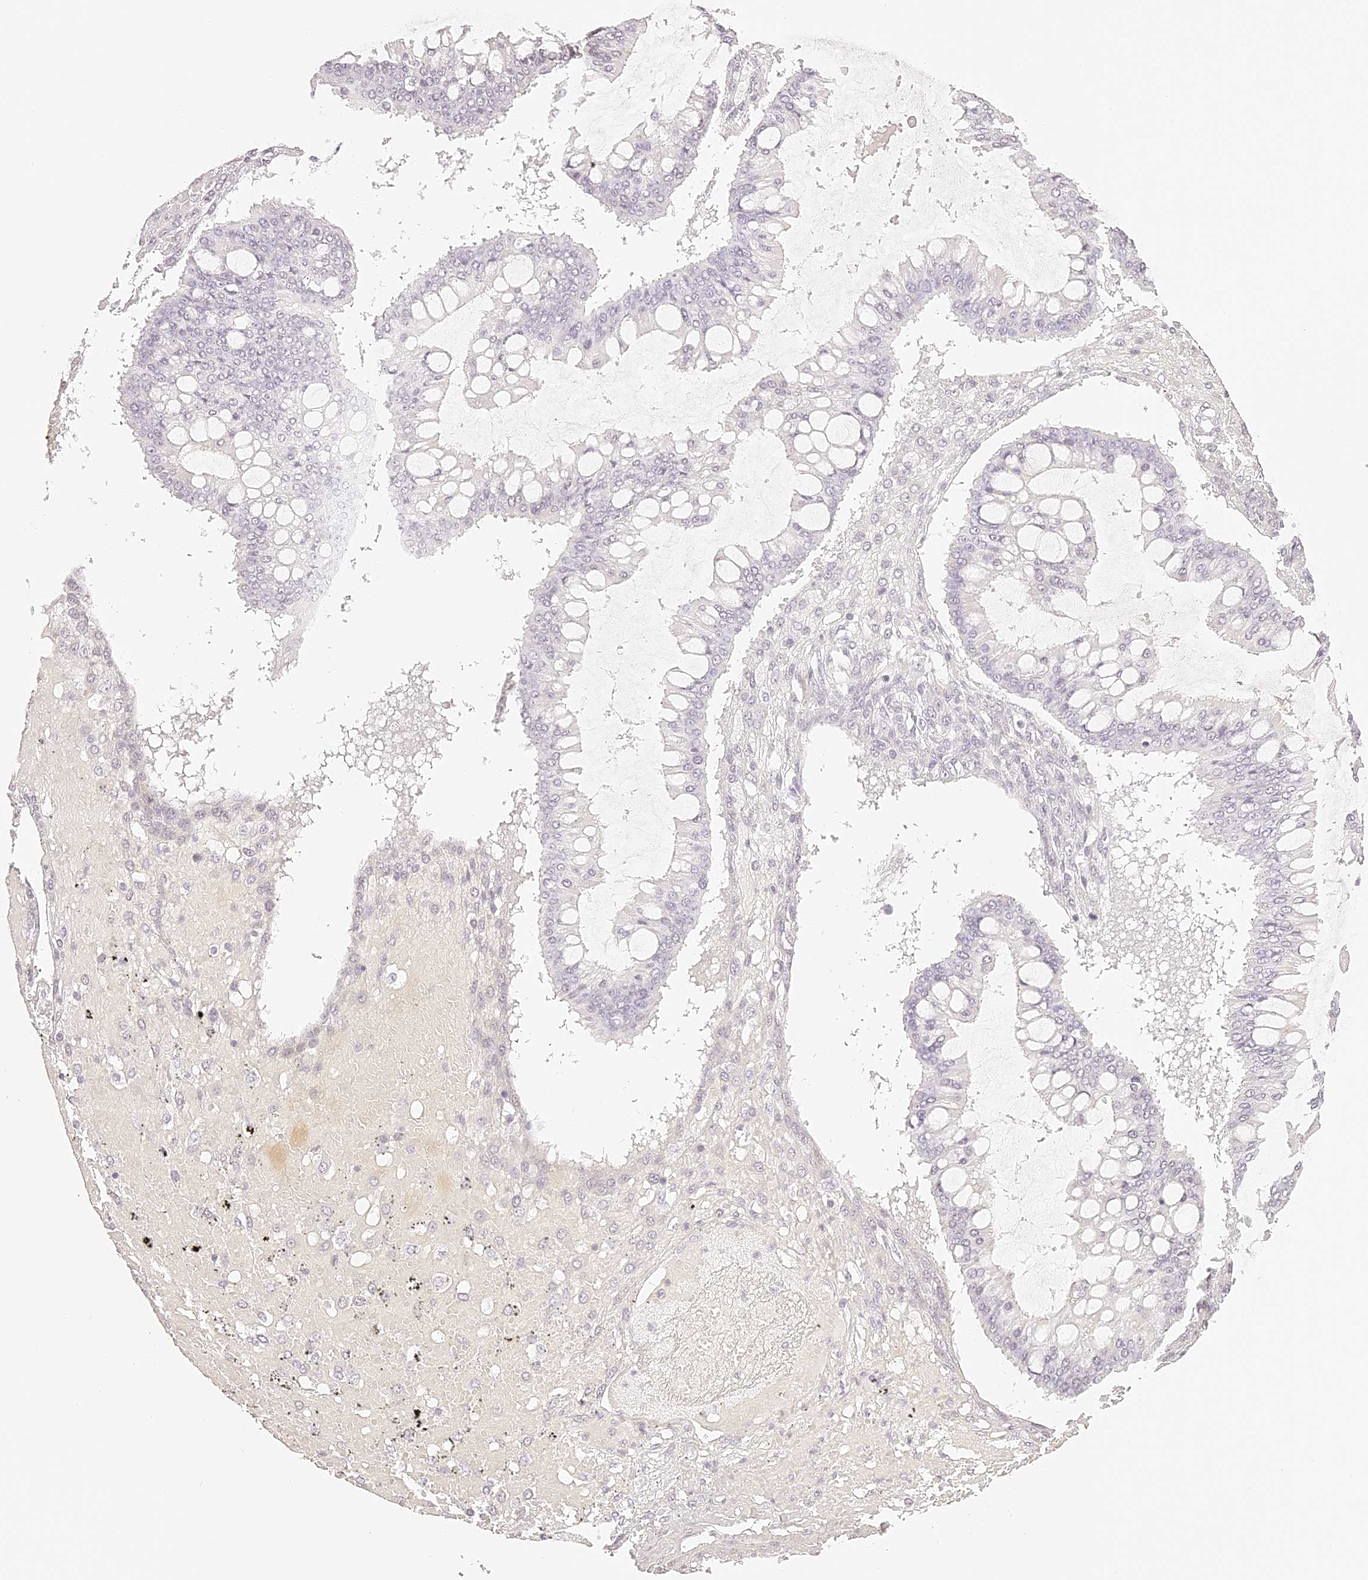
{"staining": {"intensity": "negative", "quantity": "none", "location": "none"}, "tissue": "ovarian cancer", "cell_type": "Tumor cells", "image_type": "cancer", "snomed": [{"axis": "morphology", "description": "Cystadenocarcinoma, mucinous, NOS"}, {"axis": "topography", "description": "Ovary"}], "caption": "Ovarian mucinous cystadenocarcinoma was stained to show a protein in brown. There is no significant positivity in tumor cells. (Immunohistochemistry, brightfield microscopy, high magnification).", "gene": "TRIM45", "patient": {"sex": "female", "age": 73}}